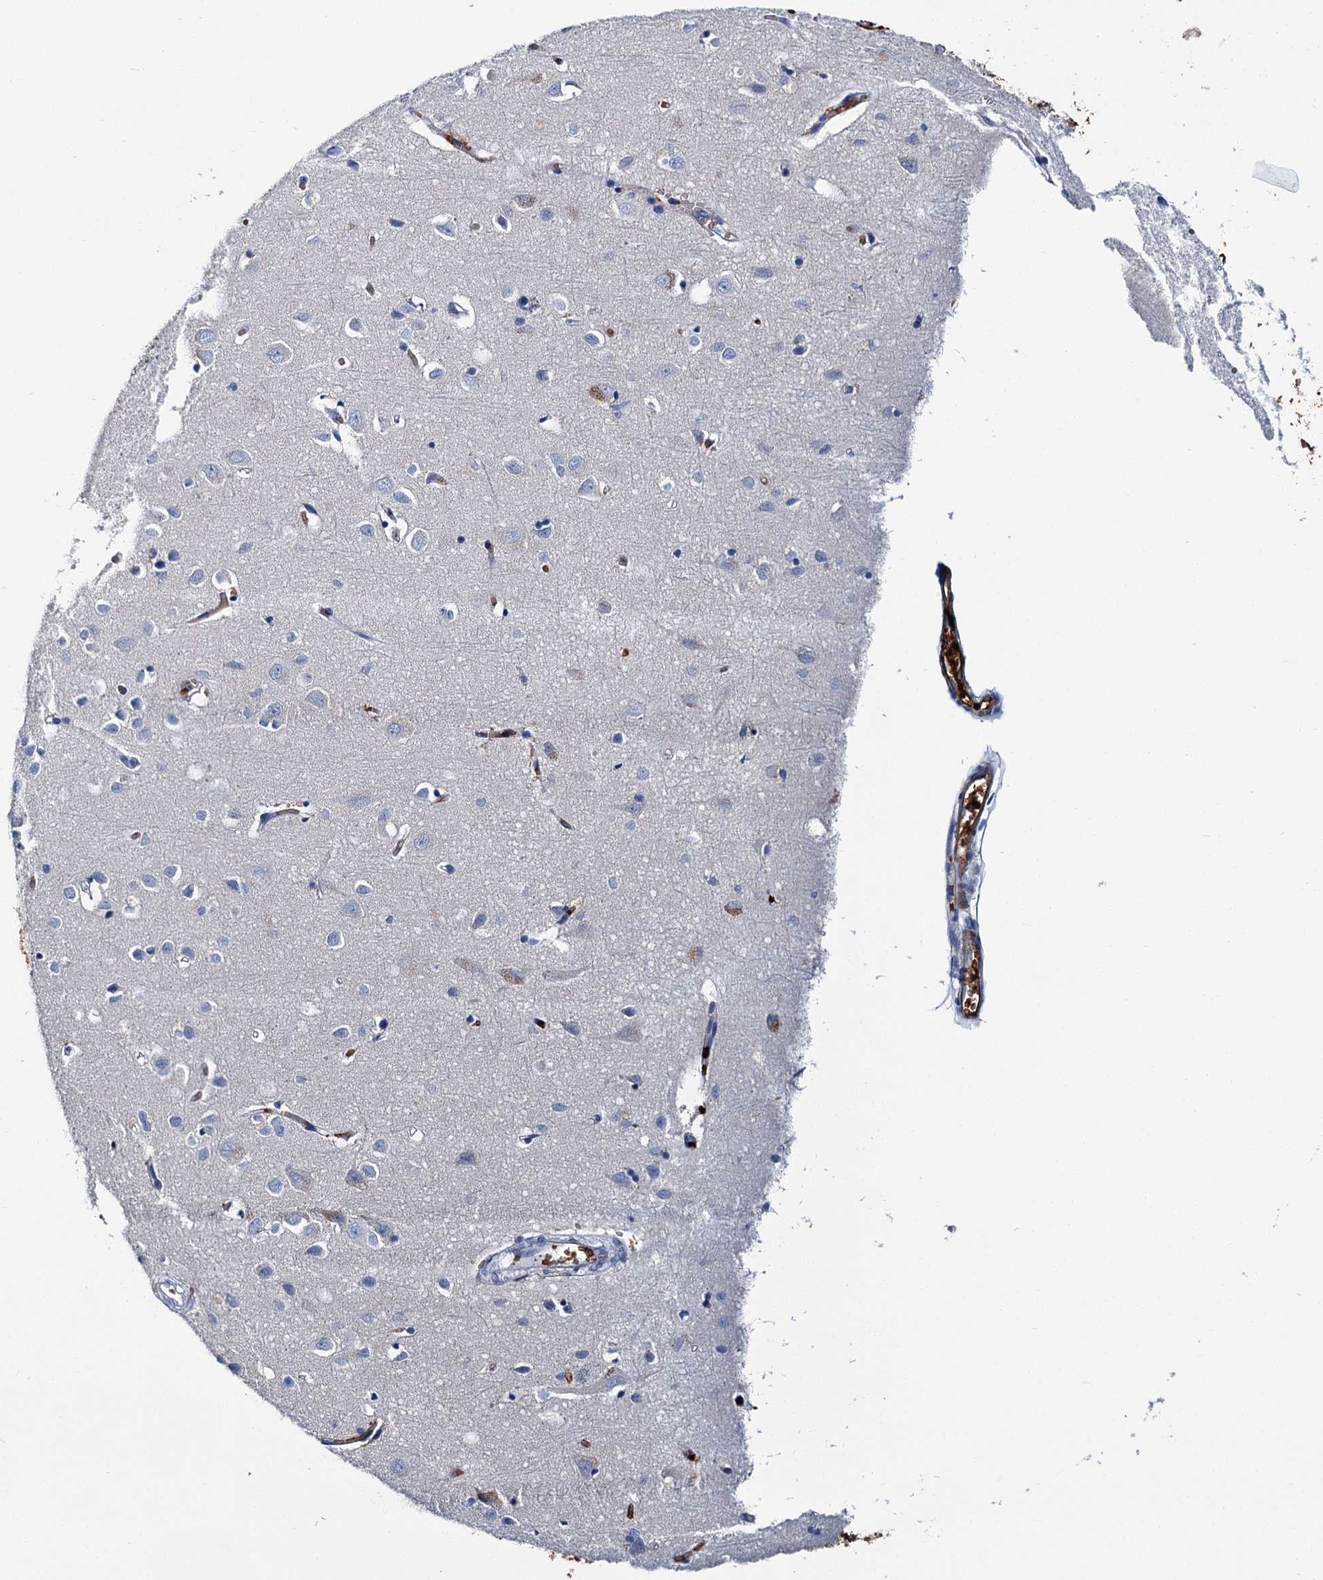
{"staining": {"intensity": "negative", "quantity": "none", "location": "none"}, "tissue": "cerebral cortex", "cell_type": "Endothelial cells", "image_type": "normal", "snomed": [{"axis": "morphology", "description": "Normal tissue, NOS"}, {"axis": "topography", "description": "Cerebral cortex"}], "caption": "Immunohistochemistry image of benign human cerebral cortex stained for a protein (brown), which demonstrates no staining in endothelial cells. Nuclei are stained in blue.", "gene": "ATG2A", "patient": {"sex": "female", "age": 64}}